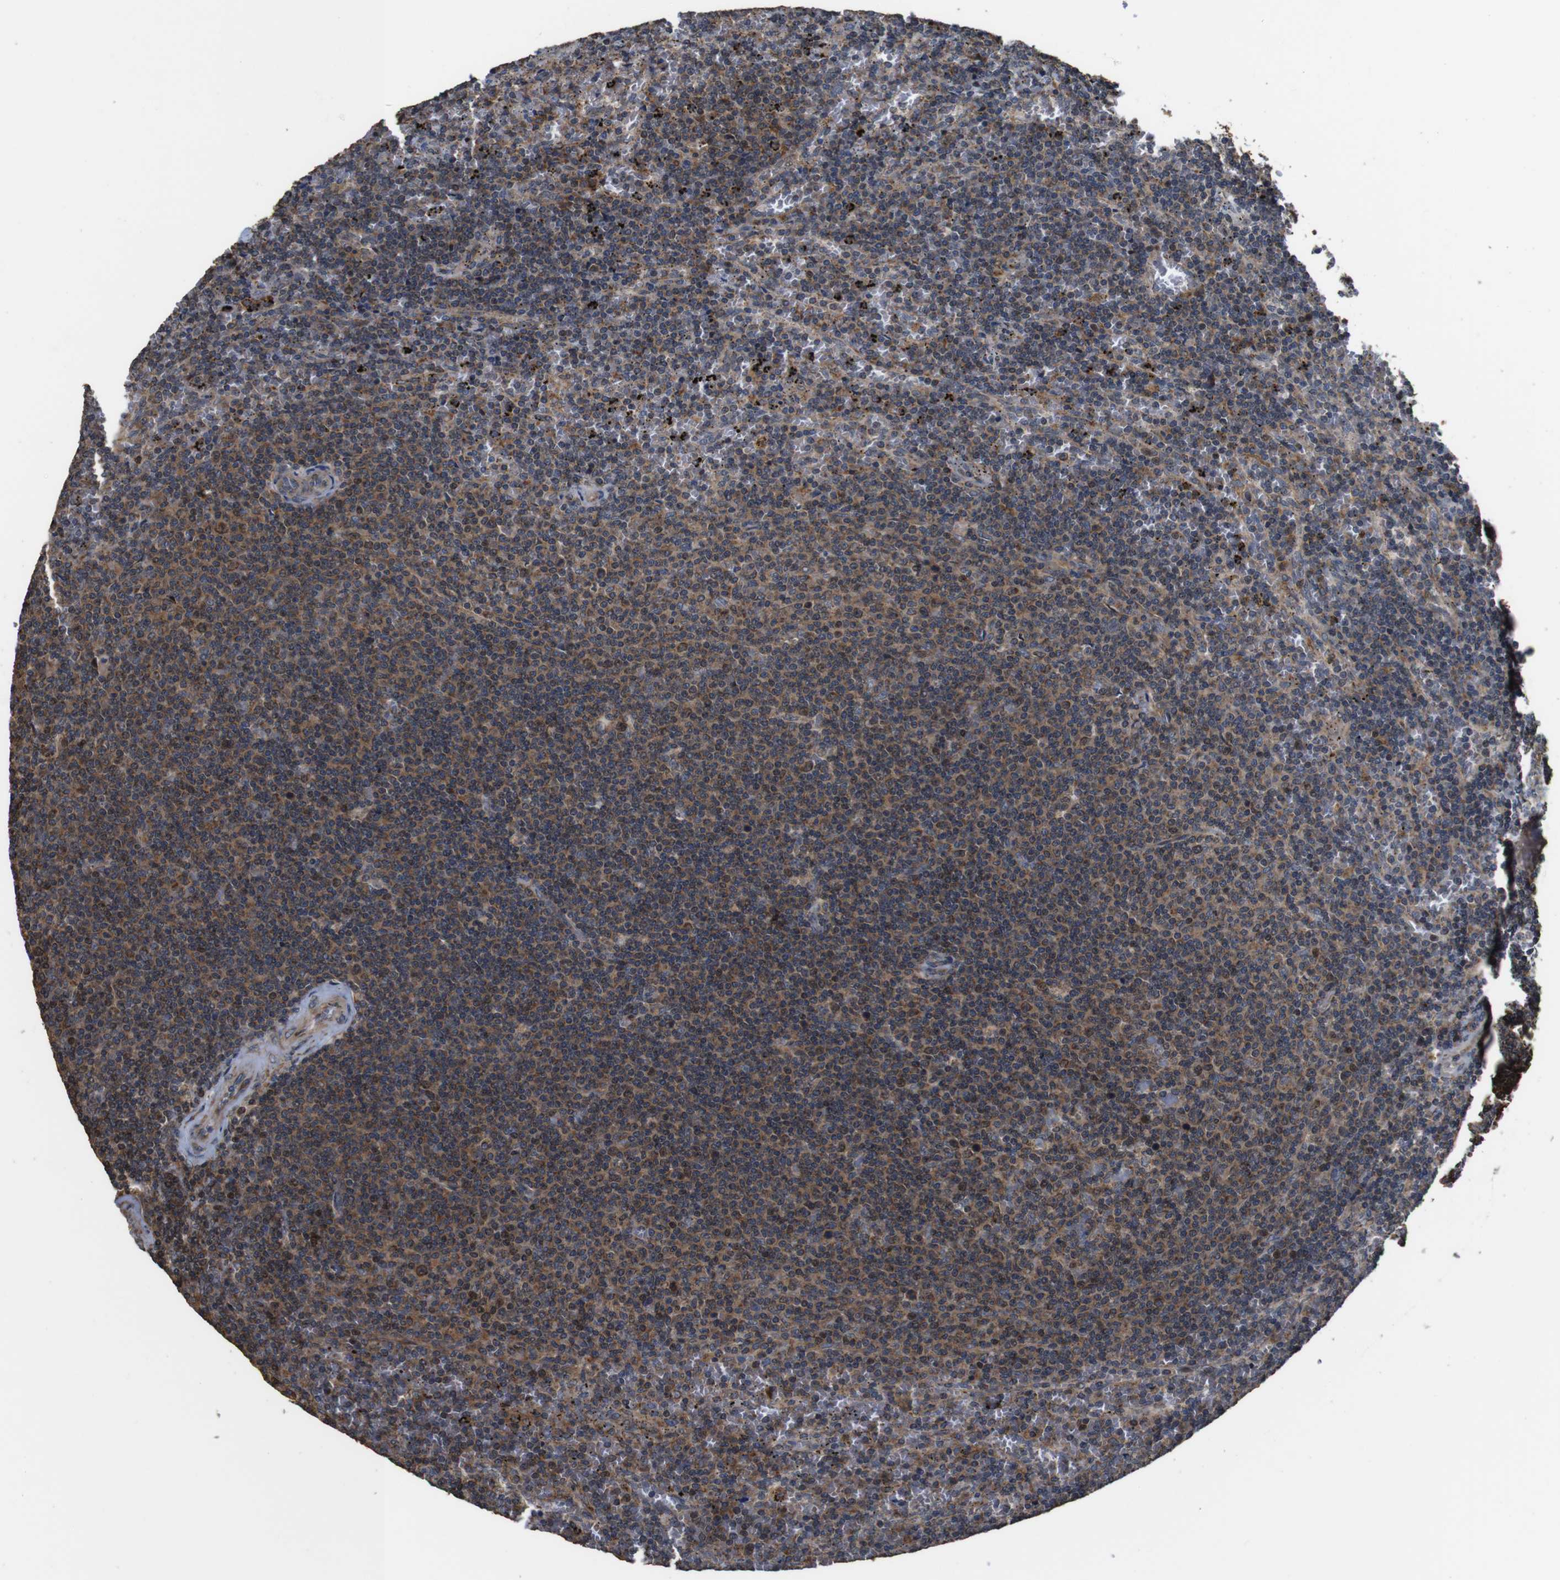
{"staining": {"intensity": "moderate", "quantity": "25%-75%", "location": "cytoplasmic/membranous"}, "tissue": "lymphoma", "cell_type": "Tumor cells", "image_type": "cancer", "snomed": [{"axis": "morphology", "description": "Malignant lymphoma, non-Hodgkin's type, Low grade"}, {"axis": "topography", "description": "Spleen"}], "caption": "Immunohistochemical staining of lymphoma shows medium levels of moderate cytoplasmic/membranous protein expression in about 25%-75% of tumor cells.", "gene": "SNN", "patient": {"sex": "female", "age": 50}}